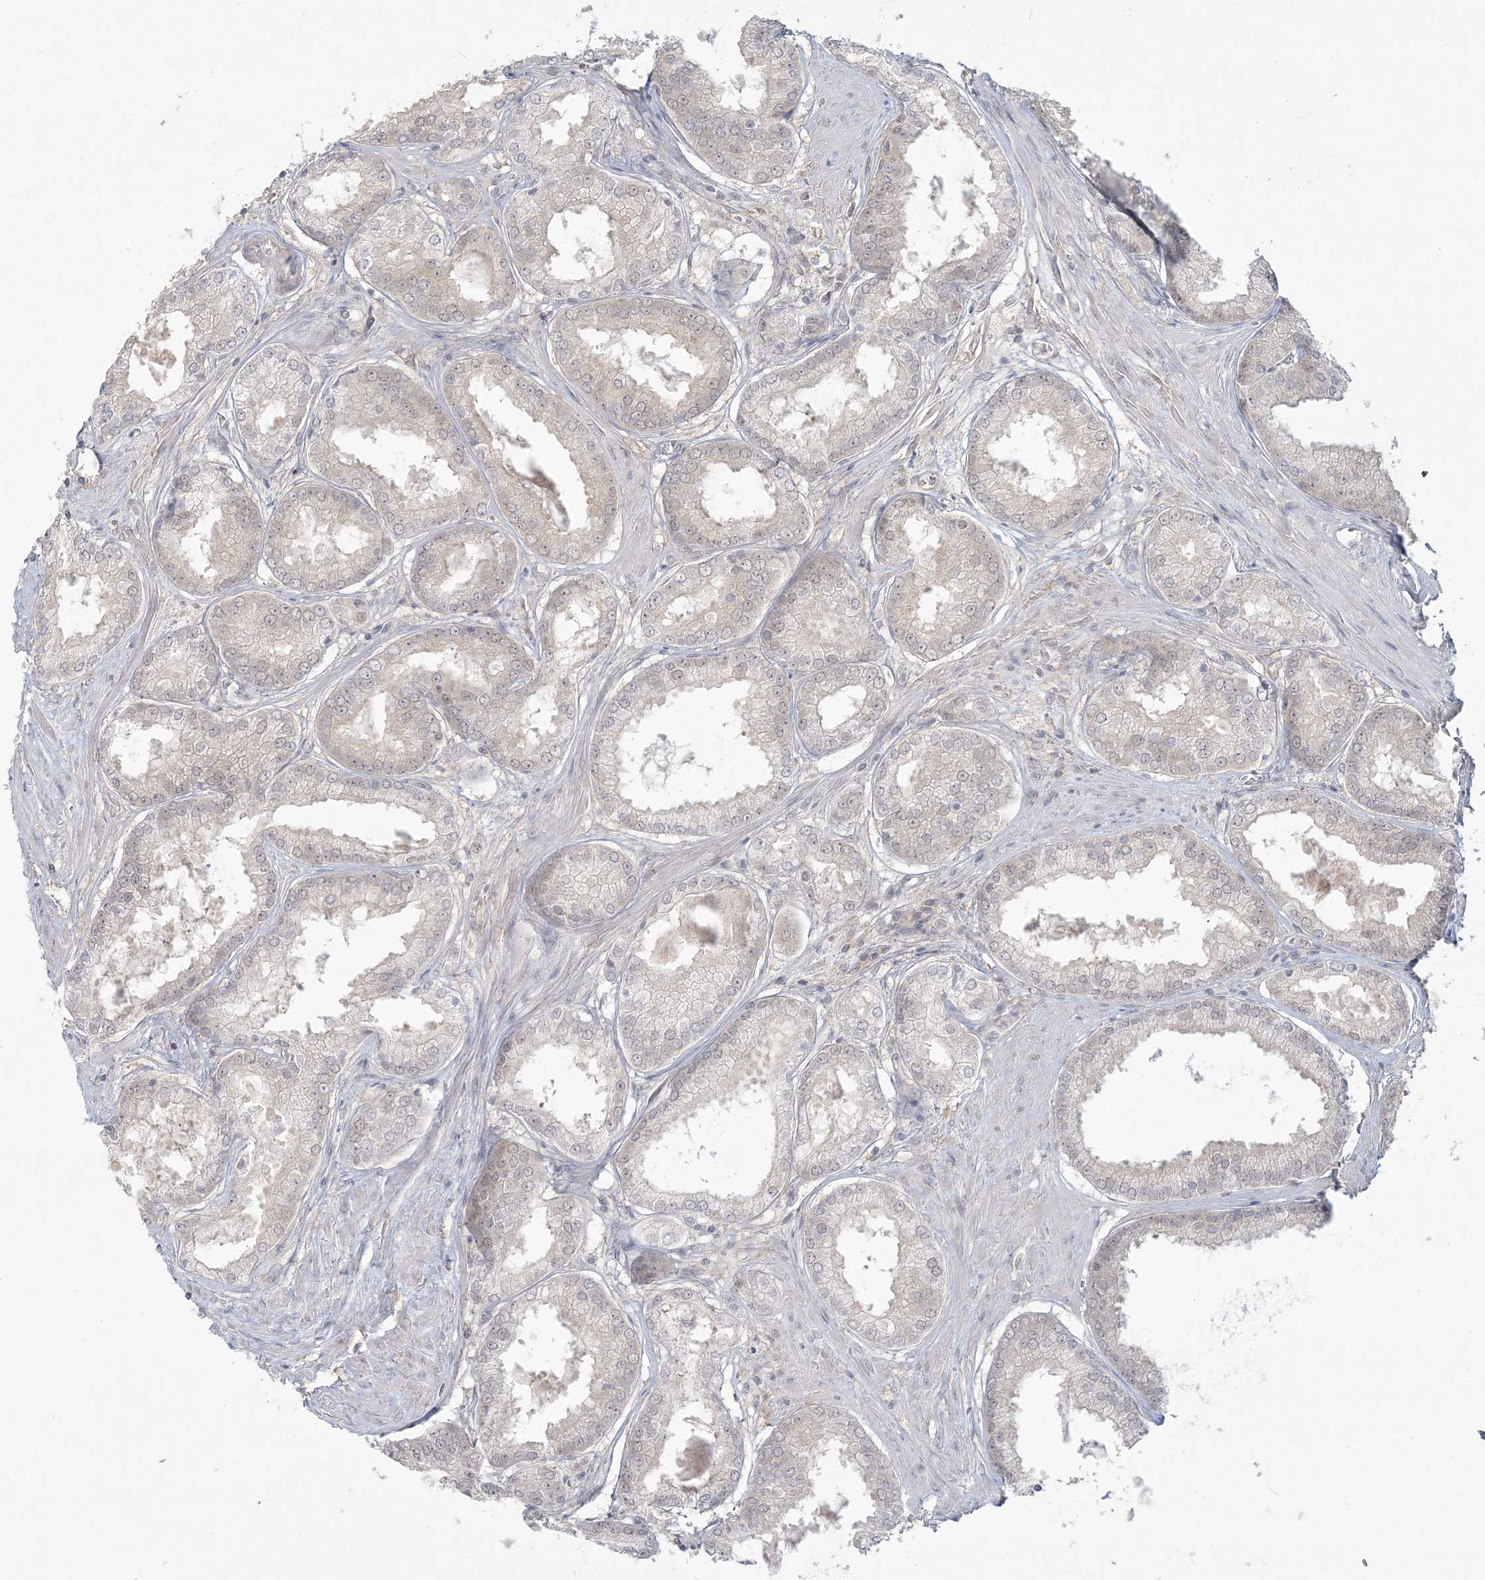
{"staining": {"intensity": "weak", "quantity": "25%-75%", "location": "cytoplasmic/membranous"}, "tissue": "prostate cancer", "cell_type": "Tumor cells", "image_type": "cancer", "snomed": [{"axis": "morphology", "description": "Adenocarcinoma, Low grade"}, {"axis": "topography", "description": "Prostate"}], "caption": "Immunohistochemical staining of human prostate cancer (low-grade adenocarcinoma) shows low levels of weak cytoplasmic/membranous protein staining in about 25%-75% of tumor cells.", "gene": "ANKS1A", "patient": {"sex": "male", "age": 64}}